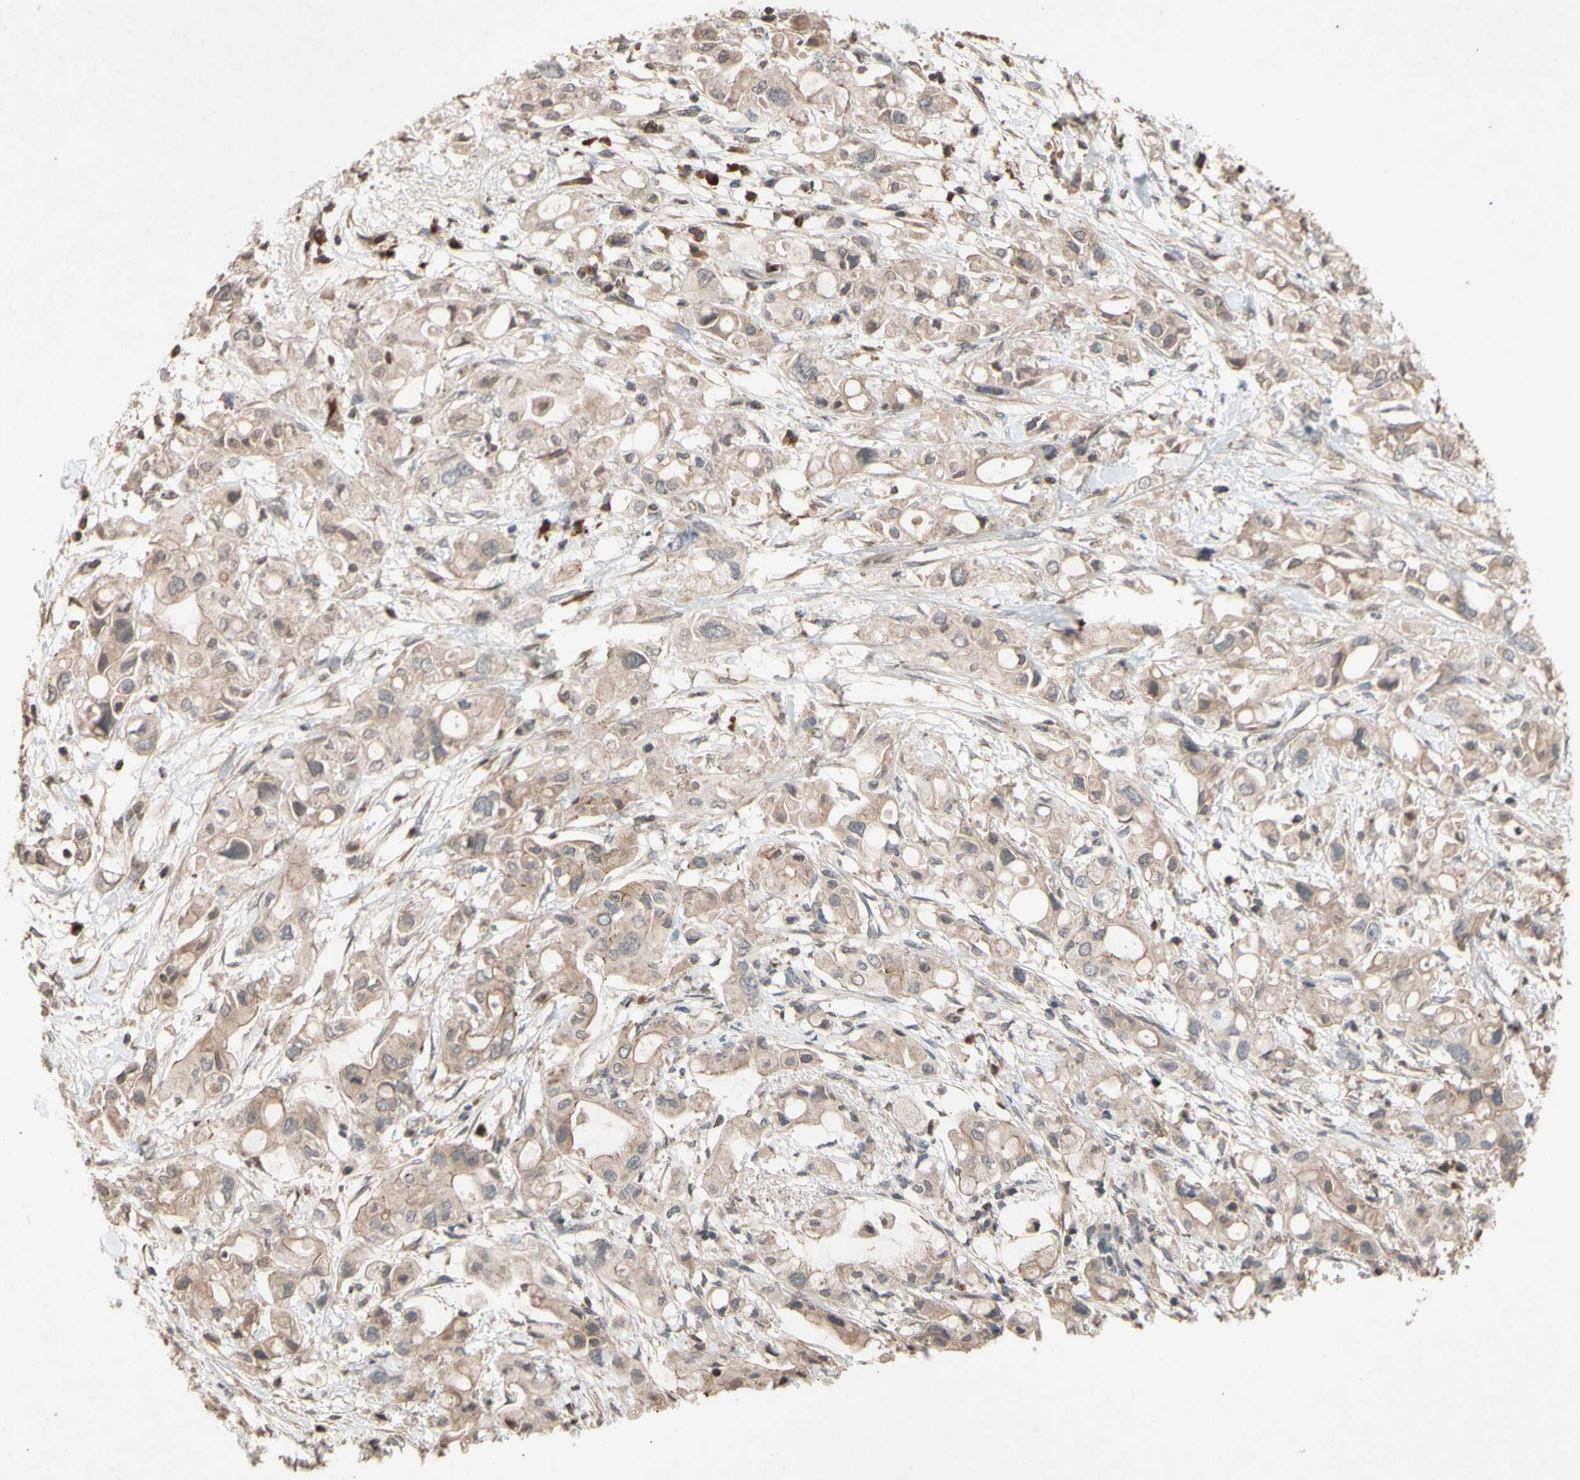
{"staining": {"intensity": "weak", "quantity": ">75%", "location": "cytoplasmic/membranous"}, "tissue": "pancreatic cancer", "cell_type": "Tumor cells", "image_type": "cancer", "snomed": [{"axis": "morphology", "description": "Adenocarcinoma, NOS"}, {"axis": "topography", "description": "Pancreas"}], "caption": "There is low levels of weak cytoplasmic/membranous expression in tumor cells of pancreatic adenocarcinoma, as demonstrated by immunohistochemical staining (brown color).", "gene": "NECTIN3", "patient": {"sex": "female", "age": 56}}